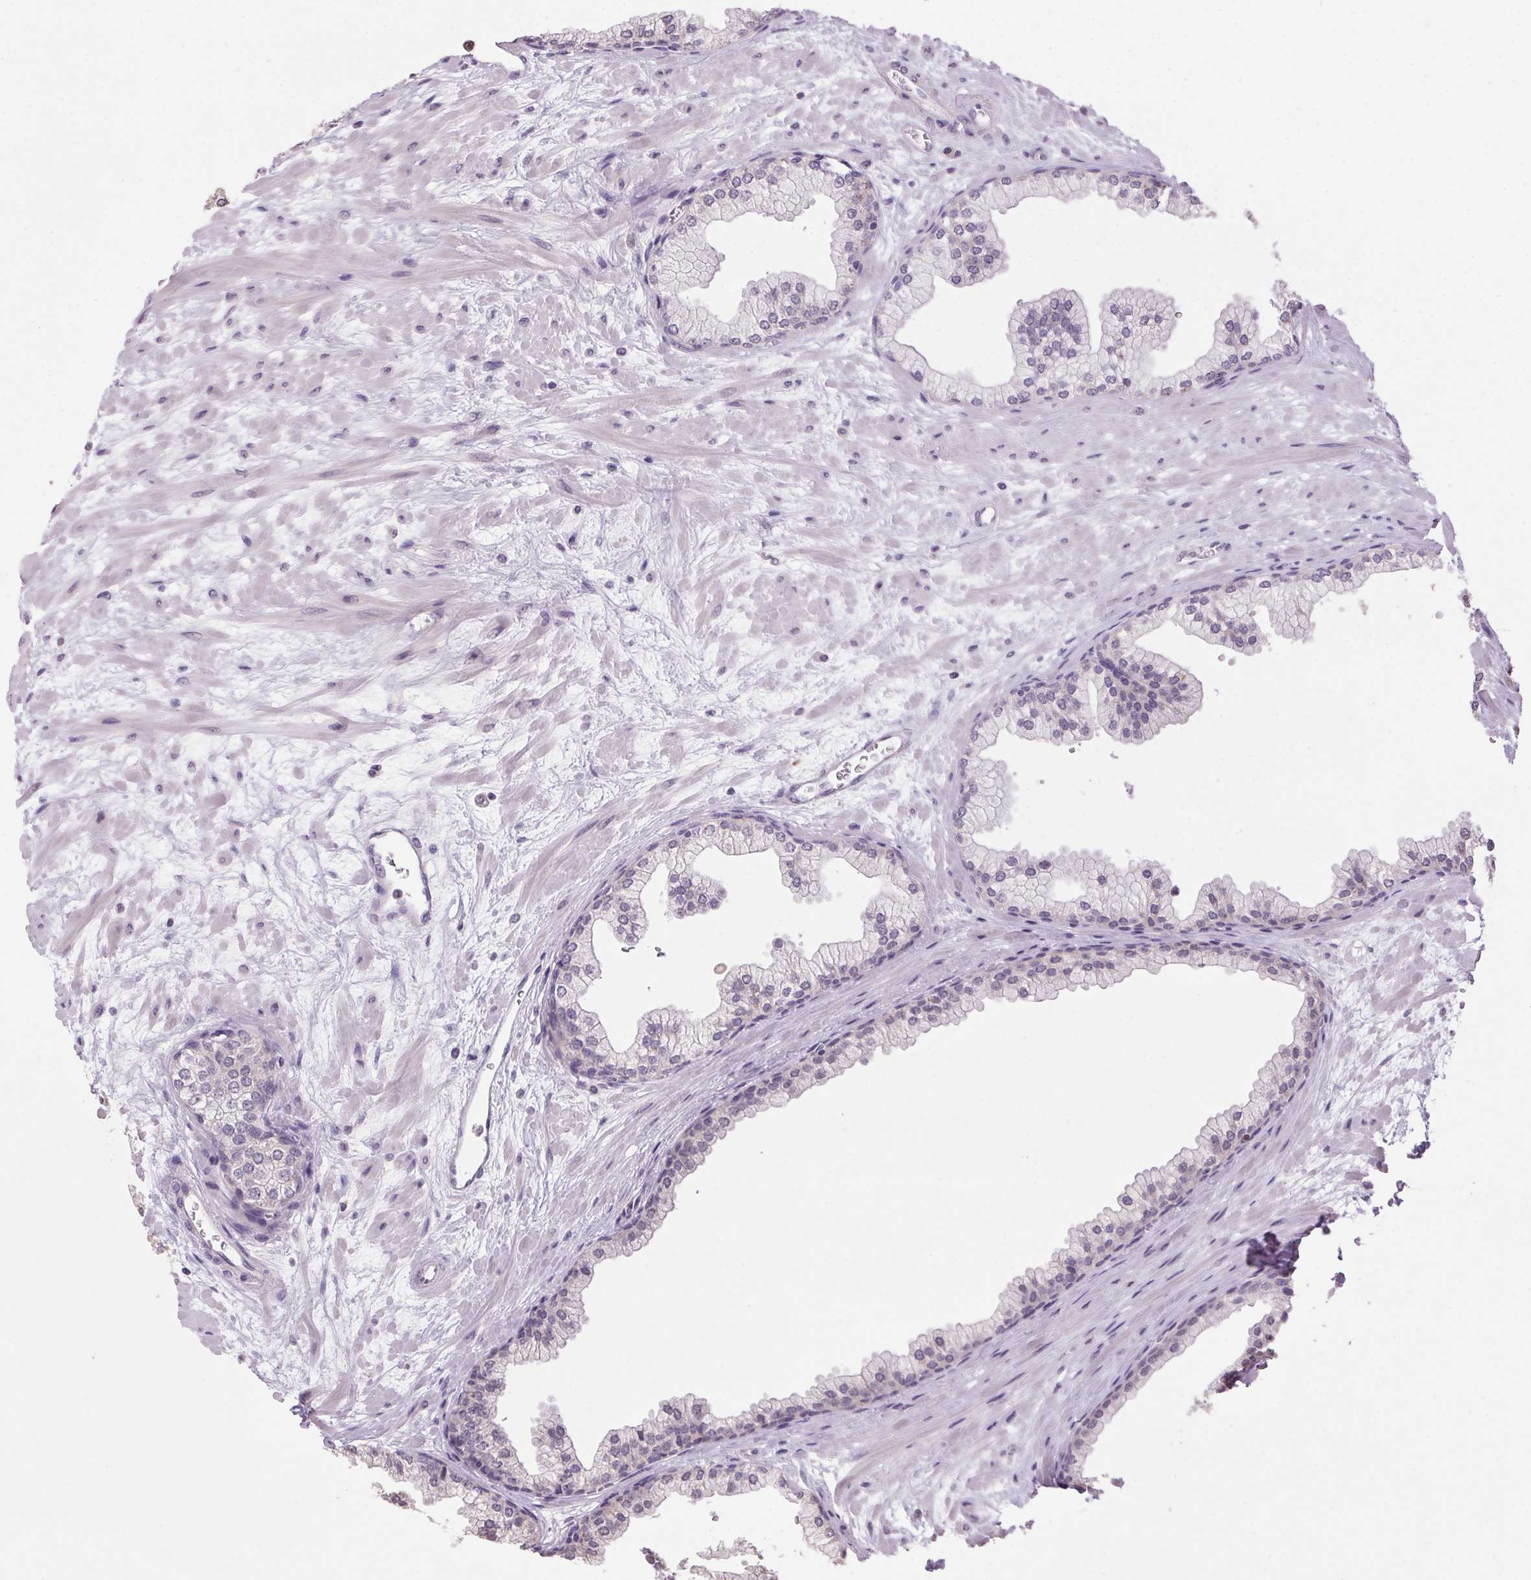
{"staining": {"intensity": "negative", "quantity": "none", "location": "none"}, "tissue": "prostate", "cell_type": "Glandular cells", "image_type": "normal", "snomed": [{"axis": "morphology", "description": "Normal tissue, NOS"}, {"axis": "topography", "description": "Prostate"}, {"axis": "topography", "description": "Peripheral nerve tissue"}], "caption": "Protein analysis of normal prostate shows no significant positivity in glandular cells.", "gene": "VWA3B", "patient": {"sex": "male", "age": 61}}